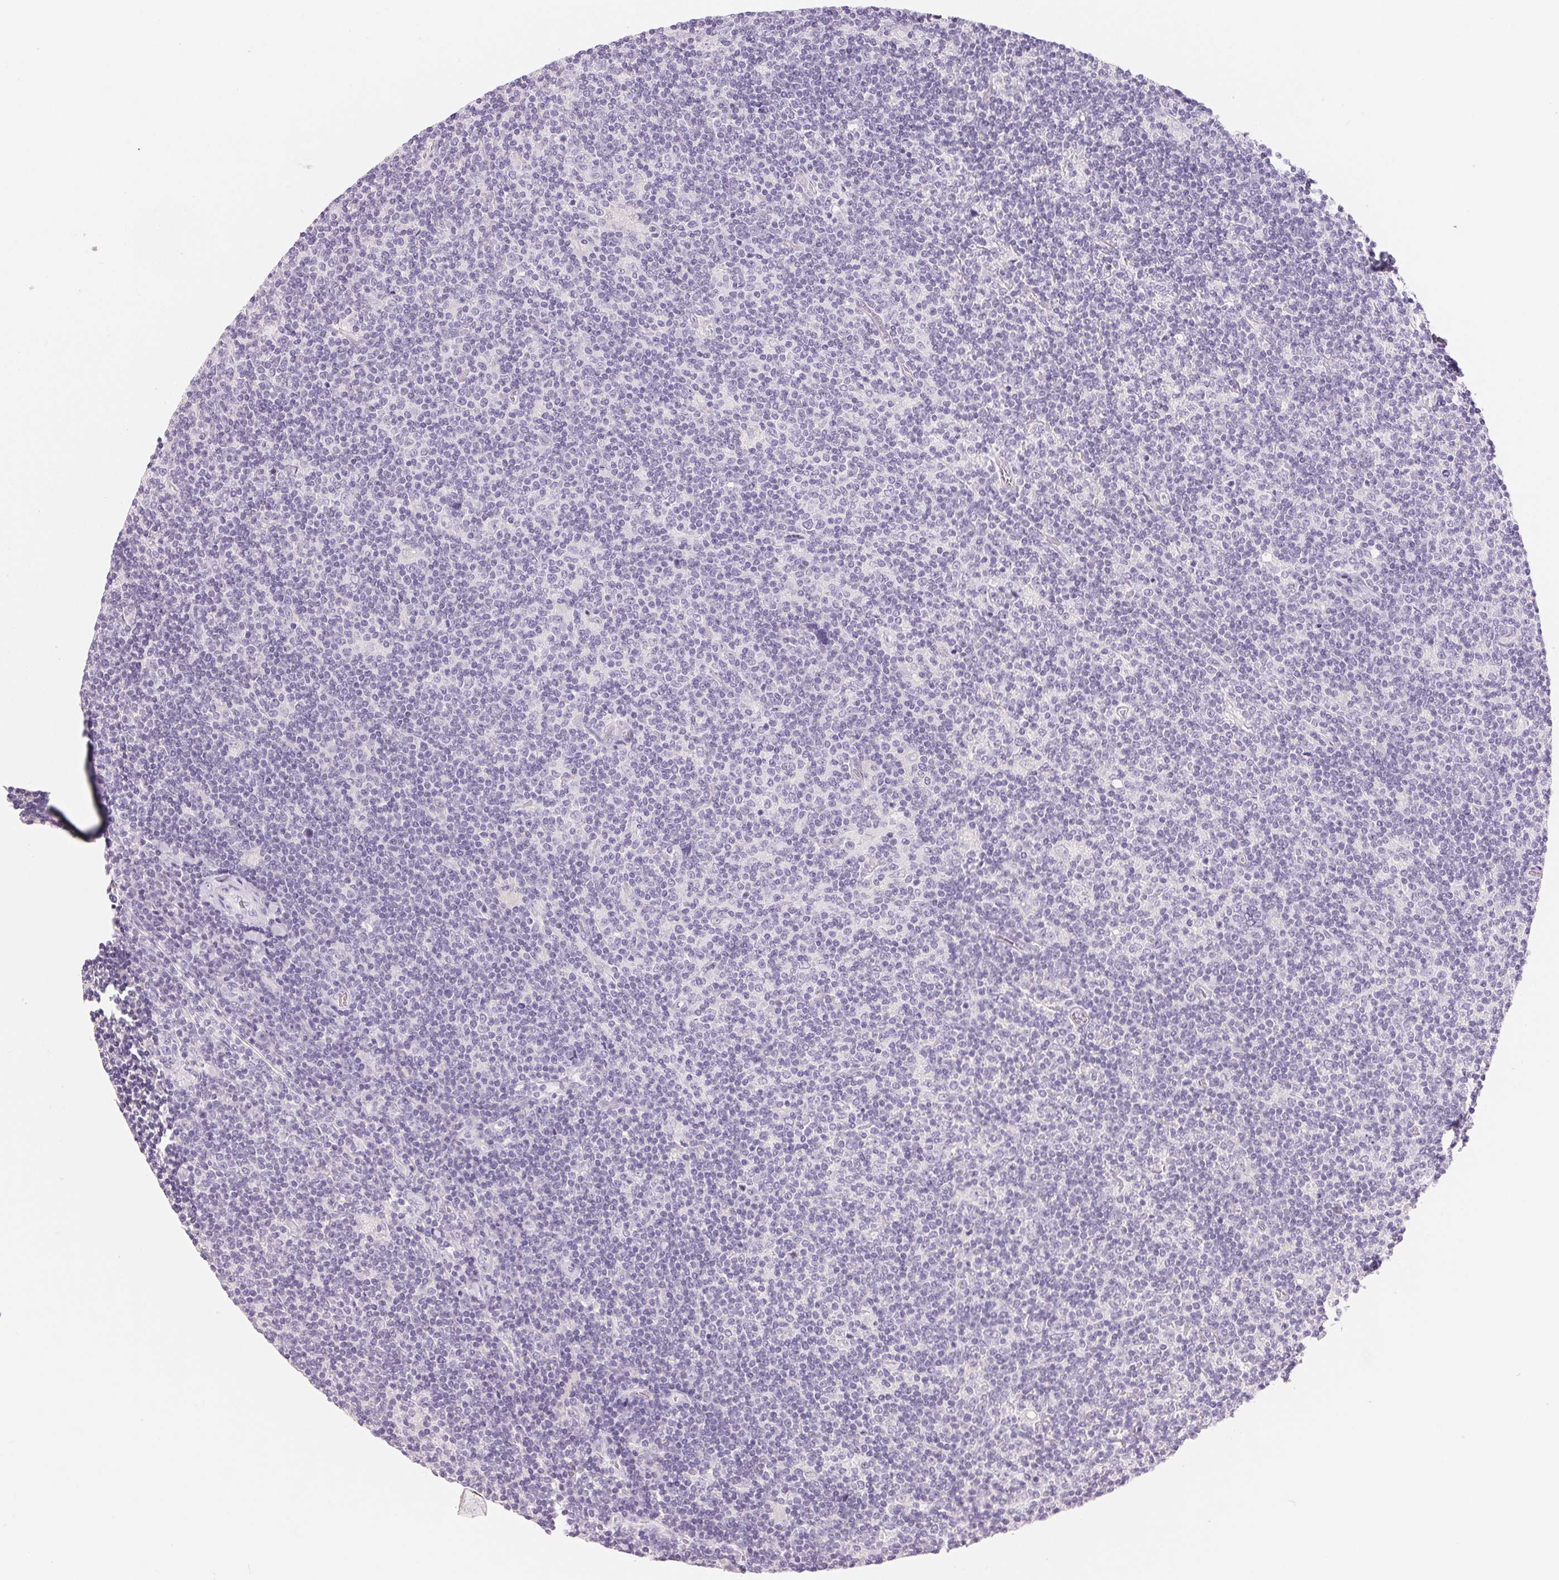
{"staining": {"intensity": "negative", "quantity": "none", "location": "none"}, "tissue": "lymphoma", "cell_type": "Tumor cells", "image_type": "cancer", "snomed": [{"axis": "morphology", "description": "Hodgkin's disease, NOS"}, {"axis": "topography", "description": "Lymph node"}], "caption": "Tumor cells show no significant staining in lymphoma.", "gene": "ACP3", "patient": {"sex": "male", "age": 40}}